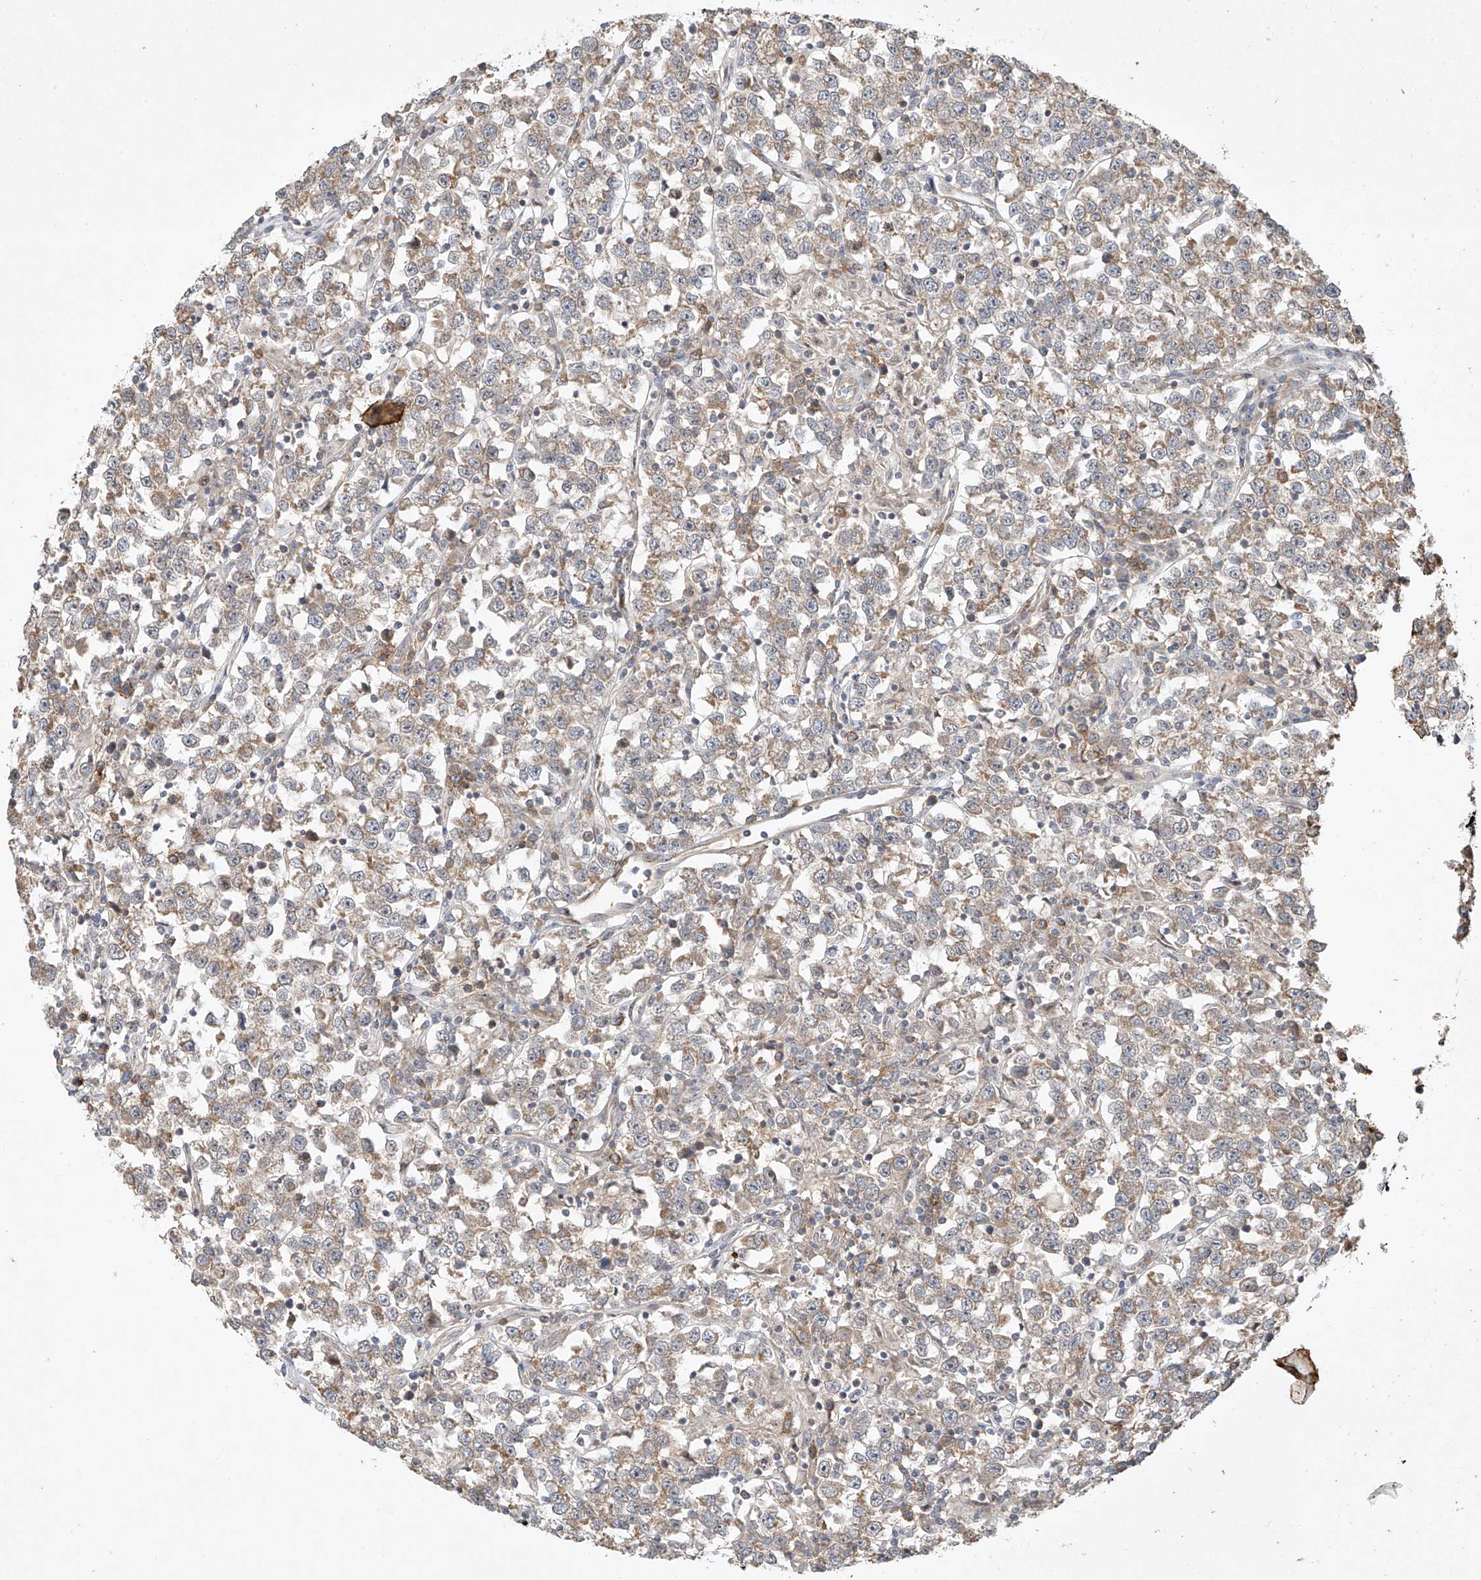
{"staining": {"intensity": "weak", "quantity": ">75%", "location": "cytoplasmic/membranous"}, "tissue": "testis cancer", "cell_type": "Tumor cells", "image_type": "cancer", "snomed": [{"axis": "morphology", "description": "Normal tissue, NOS"}, {"axis": "morphology", "description": "Seminoma, NOS"}, {"axis": "topography", "description": "Testis"}], "caption": "Immunohistochemistry photomicrograph of neoplastic tissue: testis cancer (seminoma) stained using immunohistochemistry (IHC) reveals low levels of weak protein expression localized specifically in the cytoplasmic/membranous of tumor cells, appearing as a cytoplasmic/membranous brown color.", "gene": "TASP1", "patient": {"sex": "male", "age": 43}}